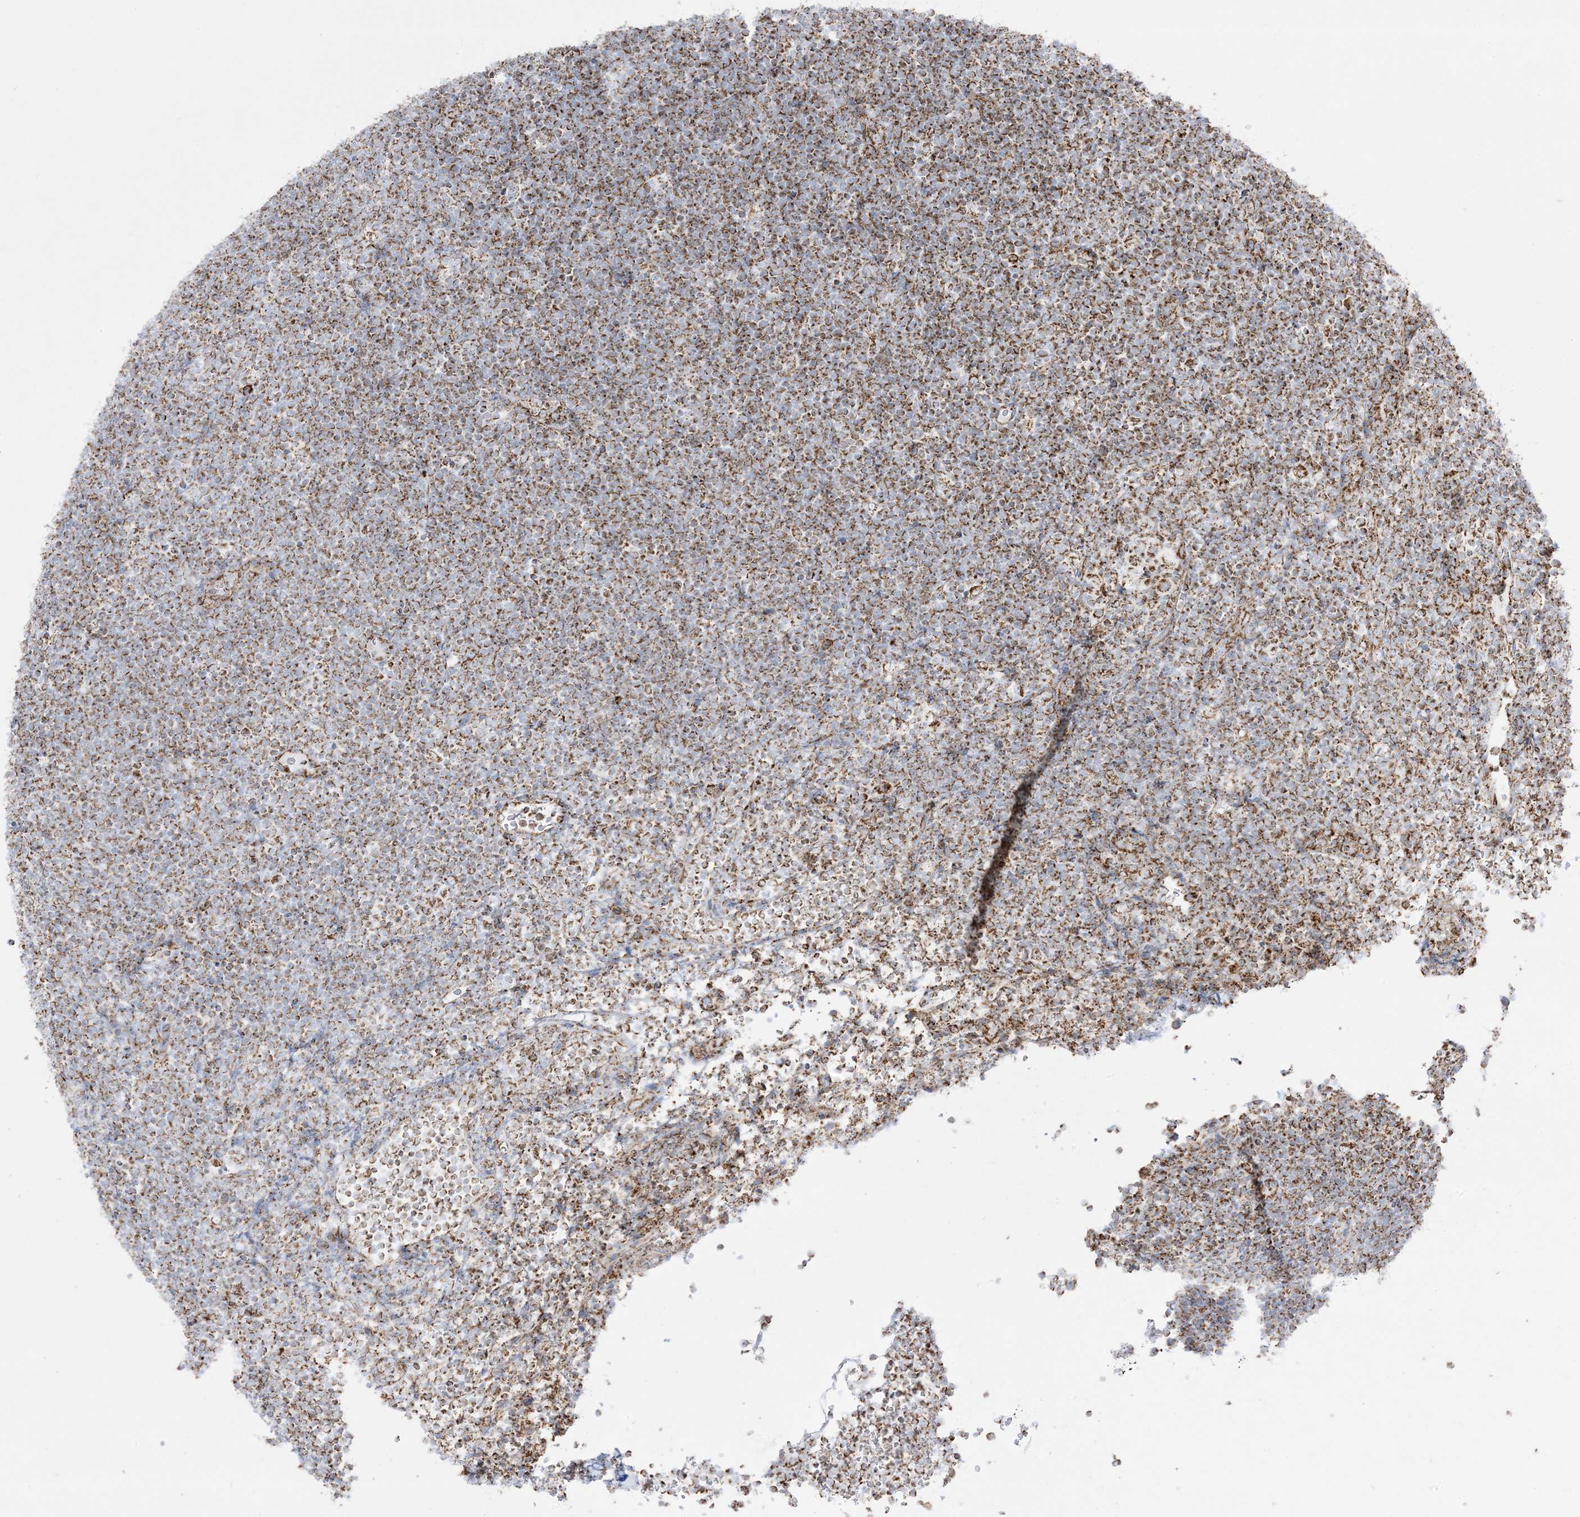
{"staining": {"intensity": "moderate", "quantity": ">75%", "location": "cytoplasmic/membranous"}, "tissue": "lymphoma", "cell_type": "Tumor cells", "image_type": "cancer", "snomed": [{"axis": "morphology", "description": "Malignant lymphoma, non-Hodgkin's type, High grade"}, {"axis": "topography", "description": "Lymph node"}], "caption": "DAB (3,3'-diaminobenzidine) immunohistochemical staining of human lymphoma shows moderate cytoplasmic/membranous protein expression in about >75% of tumor cells.", "gene": "MRPS36", "patient": {"sex": "male", "age": 13}}